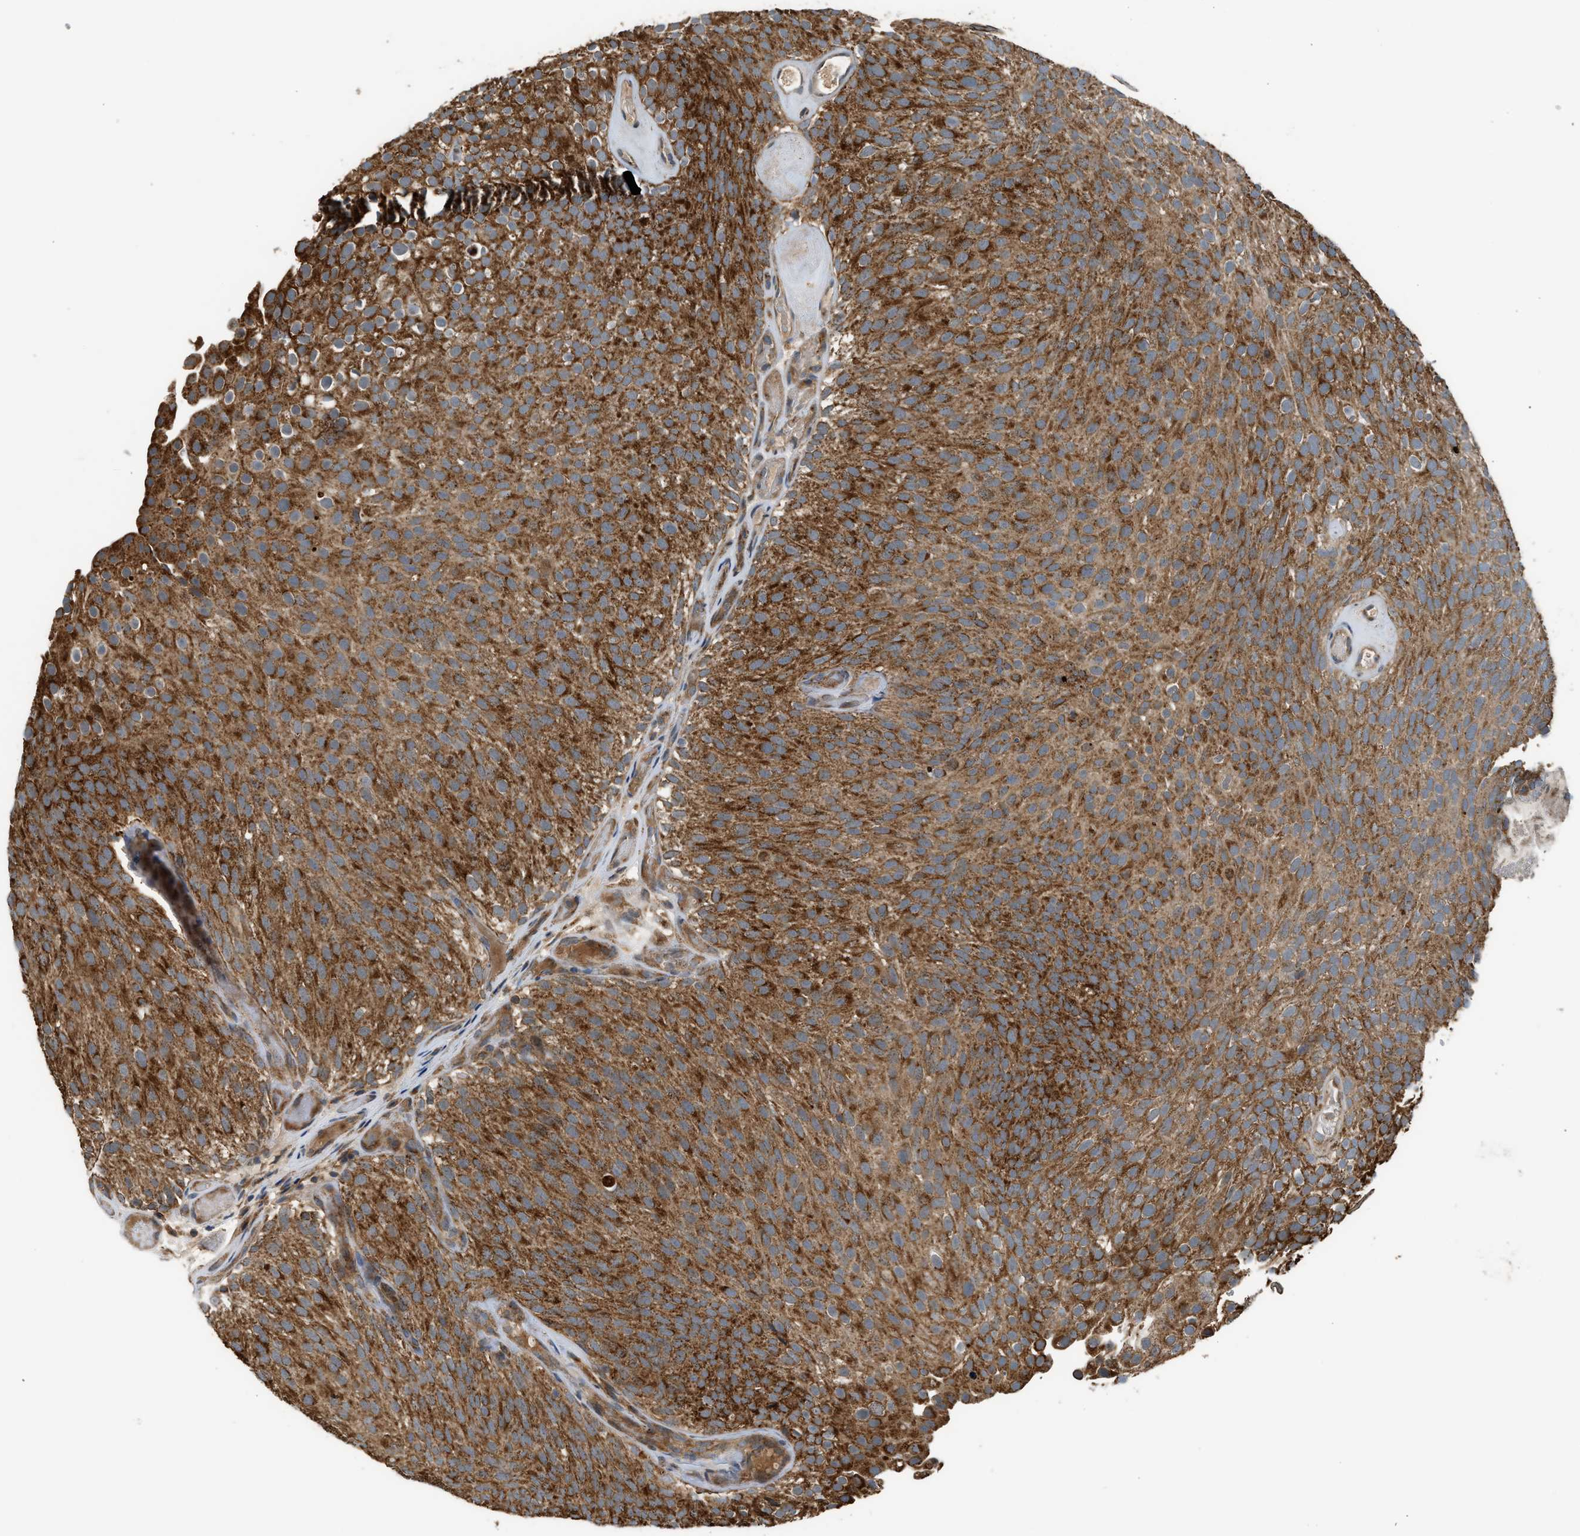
{"staining": {"intensity": "strong", "quantity": ">75%", "location": "cytoplasmic/membranous"}, "tissue": "urothelial cancer", "cell_type": "Tumor cells", "image_type": "cancer", "snomed": [{"axis": "morphology", "description": "Urothelial carcinoma, Low grade"}, {"axis": "topography", "description": "Urinary bladder"}], "caption": "The histopathology image exhibits staining of urothelial cancer, revealing strong cytoplasmic/membranous protein expression (brown color) within tumor cells.", "gene": "STARD3", "patient": {"sex": "male", "age": 78}}